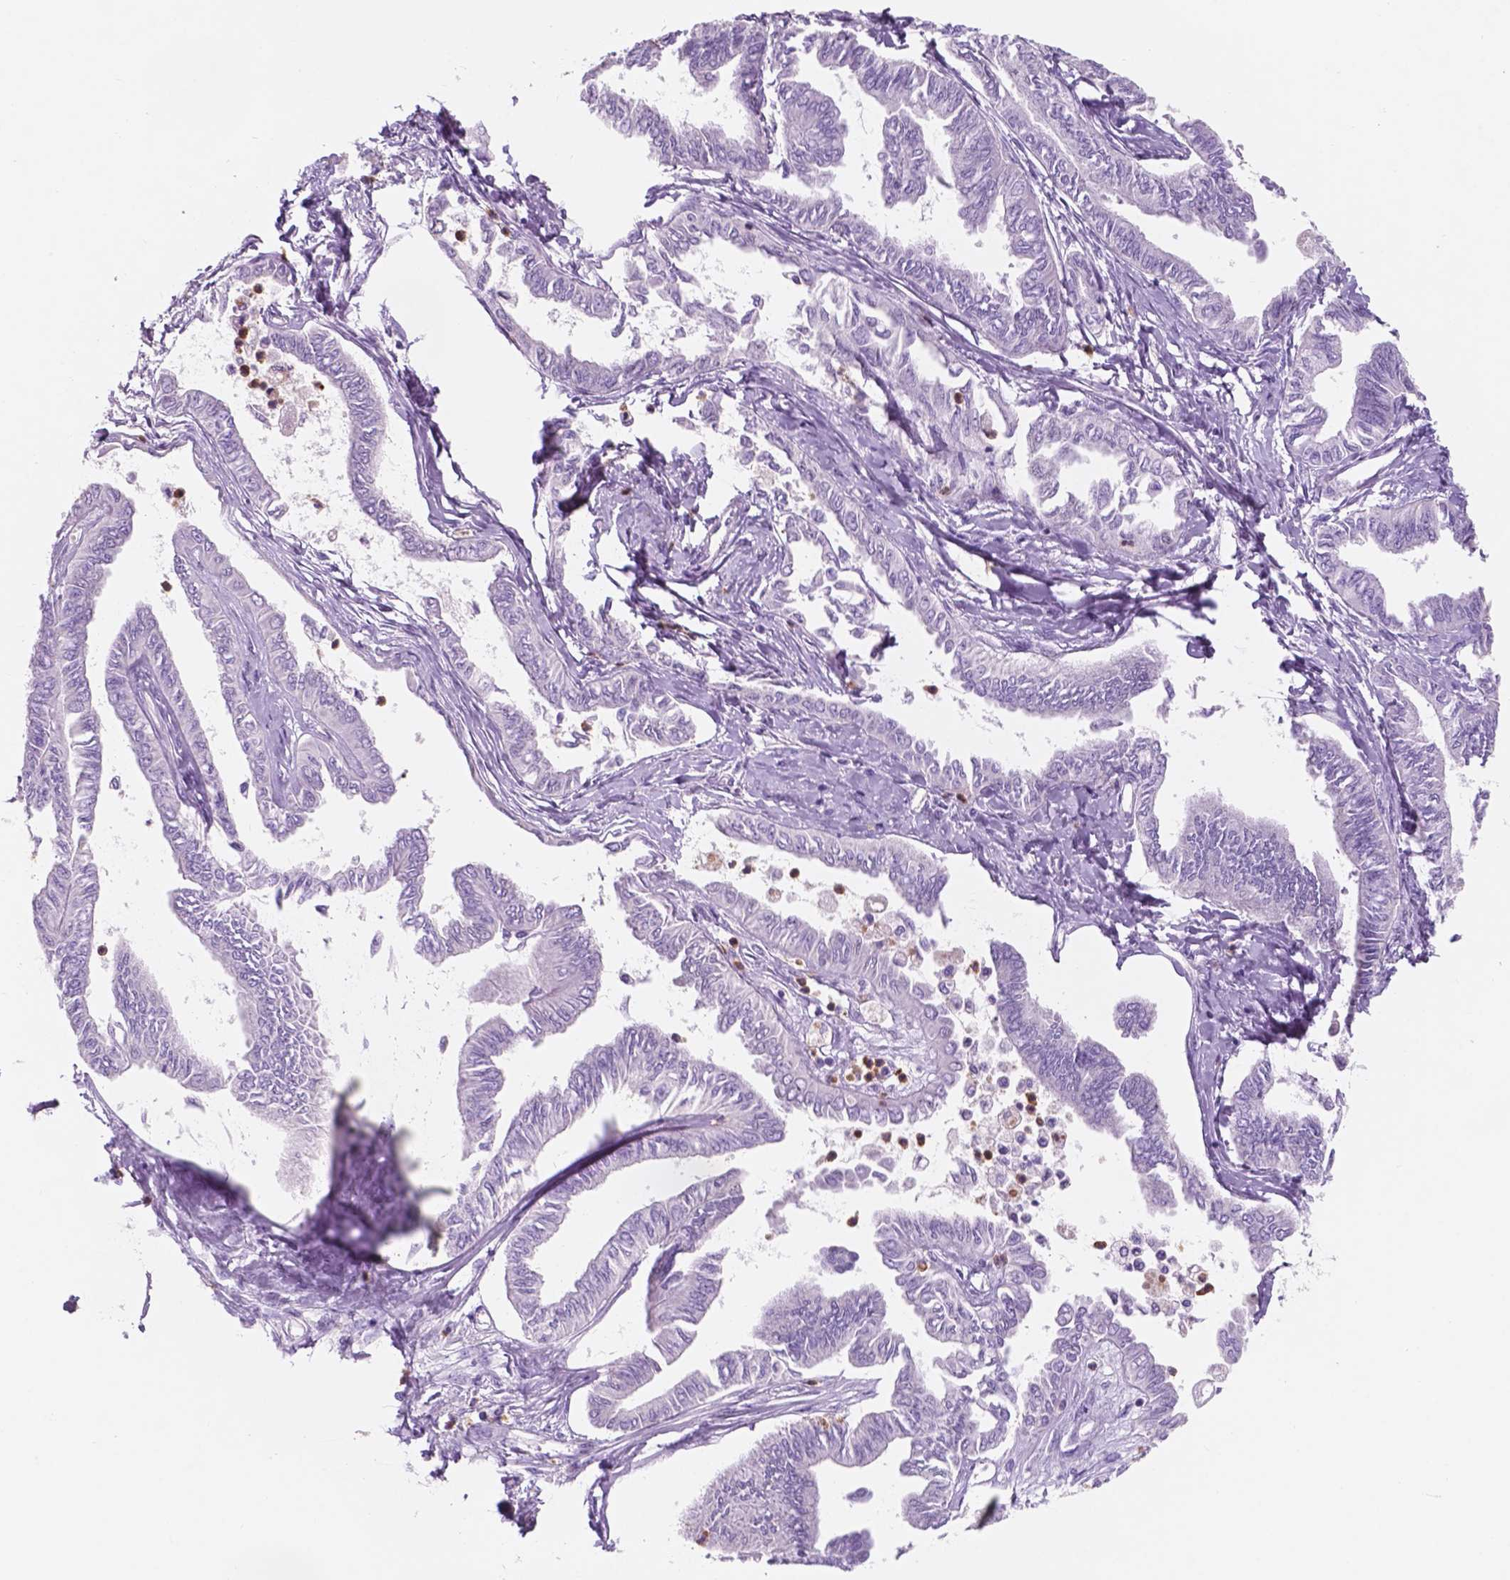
{"staining": {"intensity": "negative", "quantity": "none", "location": "none"}, "tissue": "ovarian cancer", "cell_type": "Tumor cells", "image_type": "cancer", "snomed": [{"axis": "morphology", "description": "Carcinoma, endometroid"}, {"axis": "topography", "description": "Ovary"}], "caption": "Histopathology image shows no protein staining in tumor cells of ovarian cancer tissue.", "gene": "CUZD1", "patient": {"sex": "female", "age": 70}}